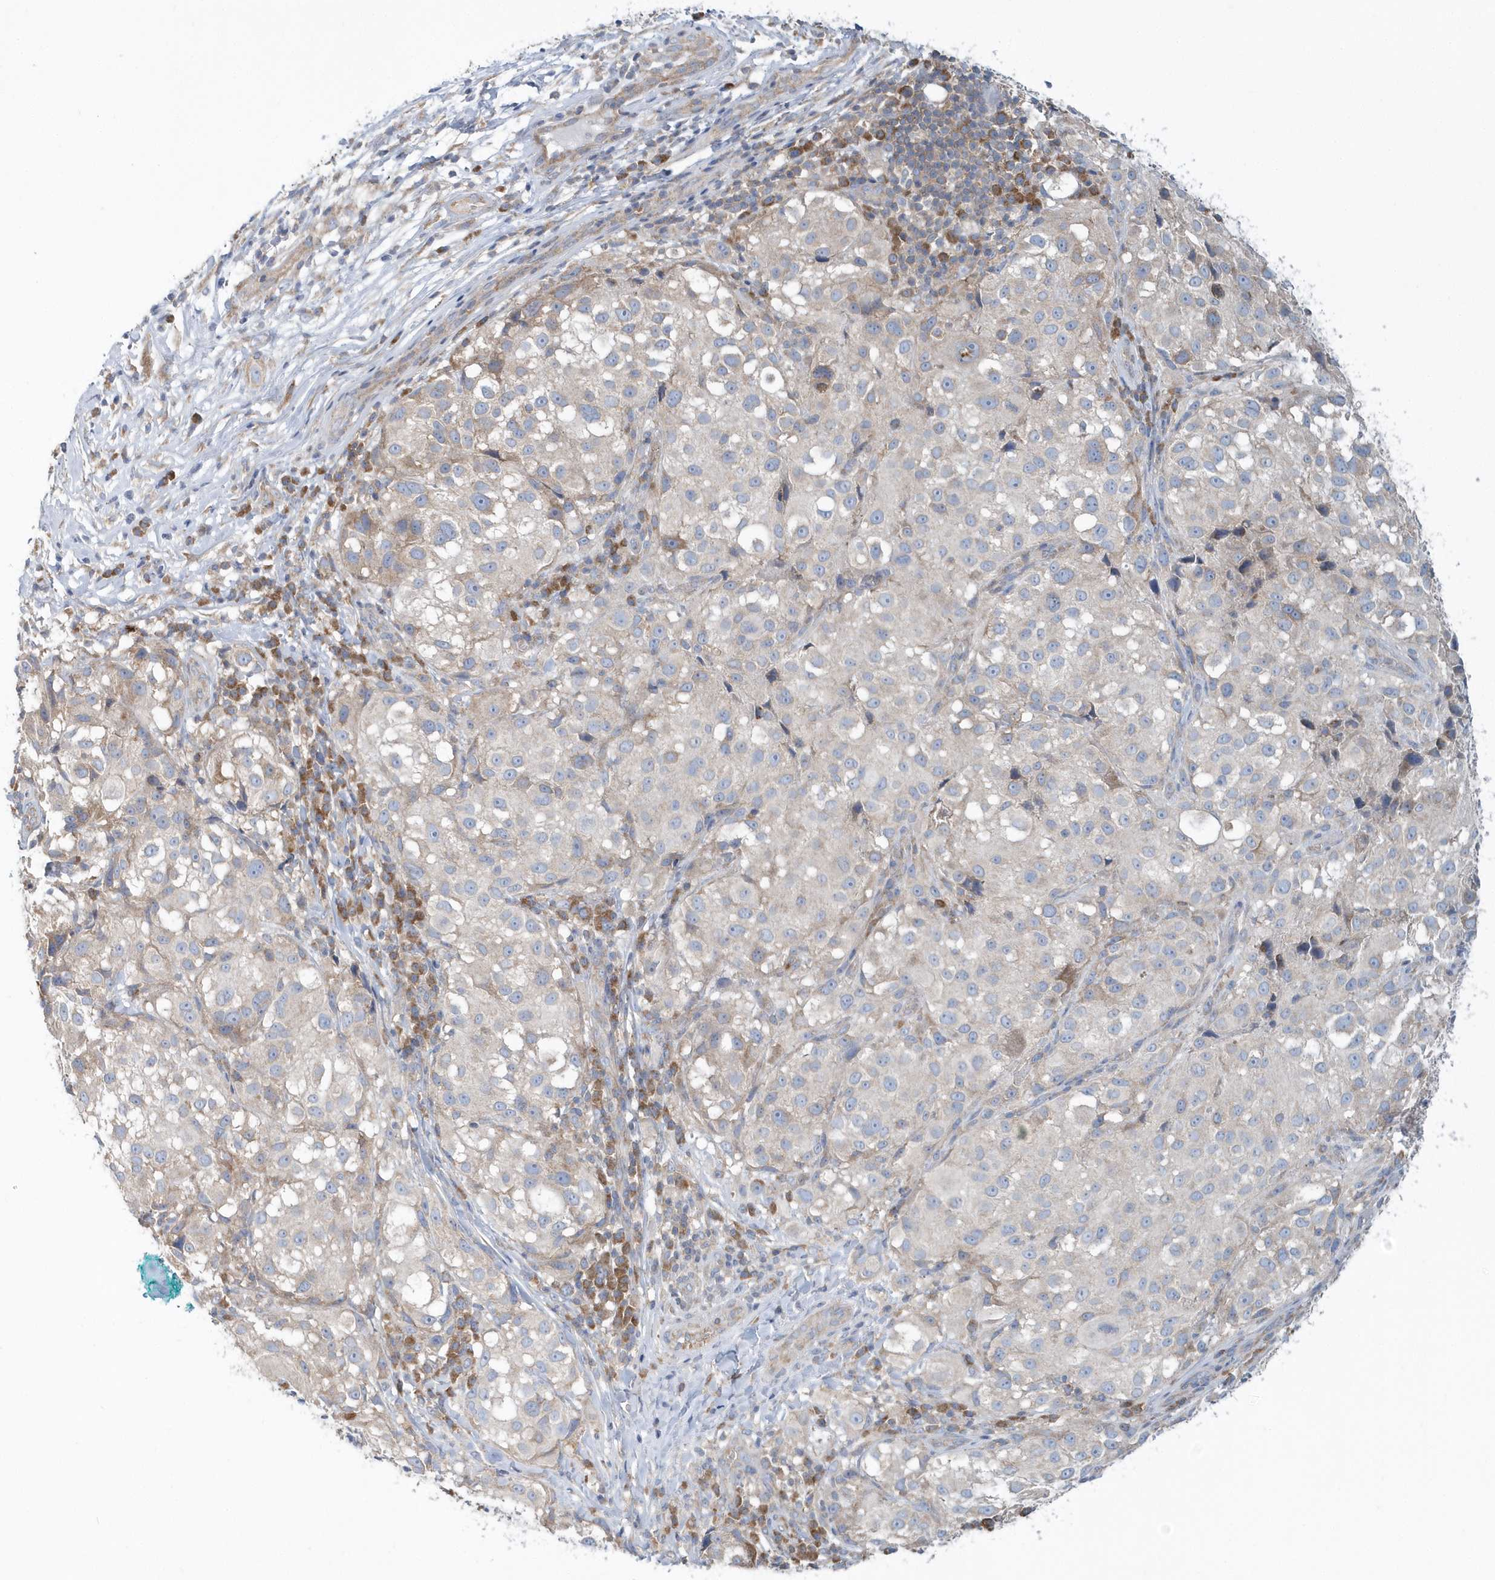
{"staining": {"intensity": "weak", "quantity": "<25%", "location": "cytoplasmic/membranous"}, "tissue": "melanoma", "cell_type": "Tumor cells", "image_type": "cancer", "snomed": [{"axis": "morphology", "description": "Necrosis, NOS"}, {"axis": "morphology", "description": "Malignant melanoma, NOS"}, {"axis": "topography", "description": "Skin"}], "caption": "An image of human melanoma is negative for staining in tumor cells. The staining was performed using DAB (3,3'-diaminobenzidine) to visualize the protein expression in brown, while the nuclei were stained in blue with hematoxylin (Magnification: 20x).", "gene": "EIF3C", "patient": {"sex": "female", "age": 87}}